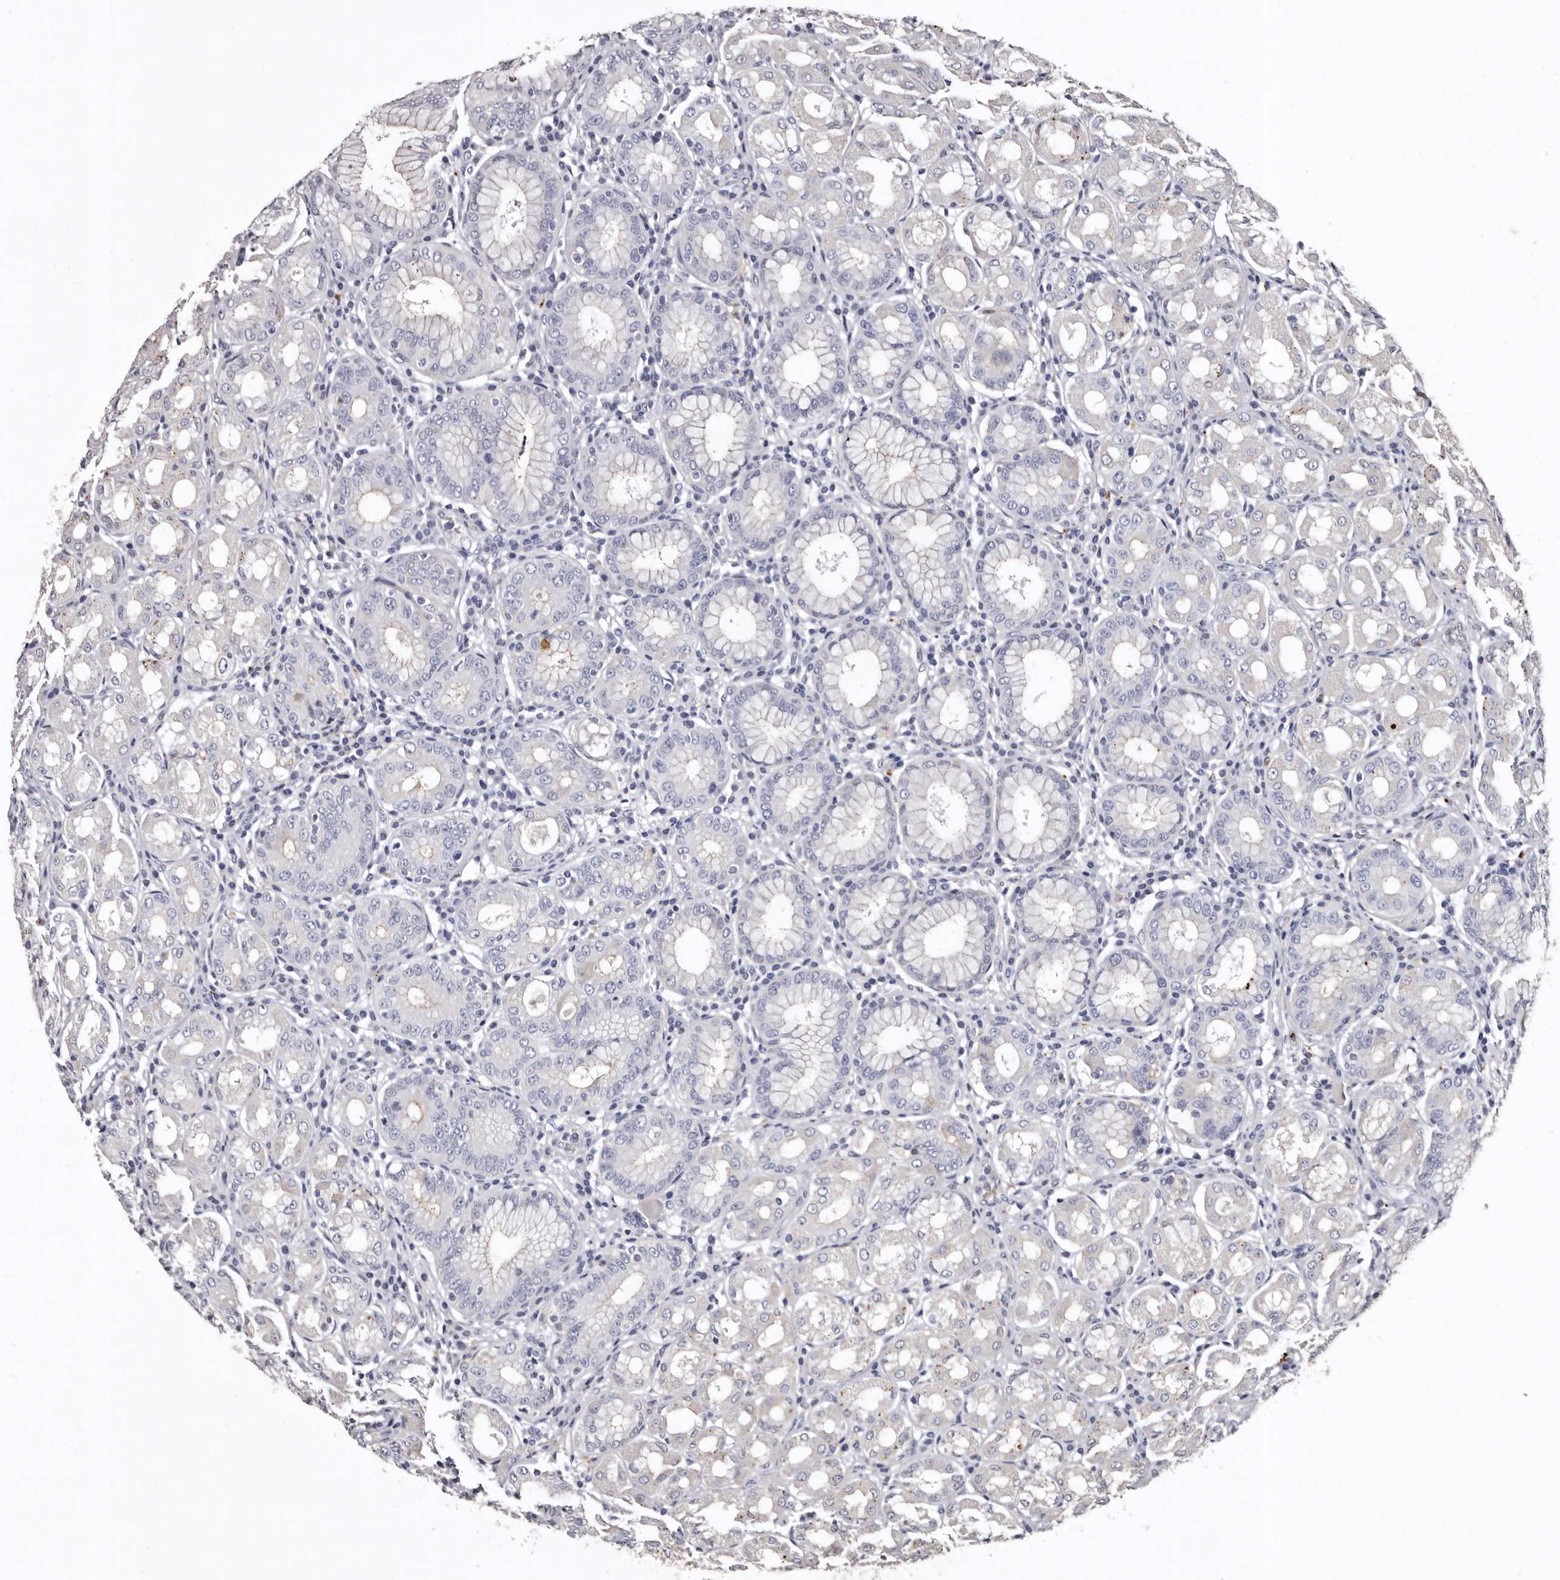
{"staining": {"intensity": "weak", "quantity": "25%-75%", "location": "cytoplasmic/membranous"}, "tissue": "stomach", "cell_type": "Glandular cells", "image_type": "normal", "snomed": [{"axis": "morphology", "description": "Normal tissue, NOS"}, {"axis": "topography", "description": "Stomach"}, {"axis": "topography", "description": "Stomach, lower"}], "caption": "Protein staining of normal stomach demonstrates weak cytoplasmic/membranous expression in about 25%-75% of glandular cells. (Brightfield microscopy of DAB IHC at high magnification).", "gene": "SLC10A4", "patient": {"sex": "female", "age": 56}}